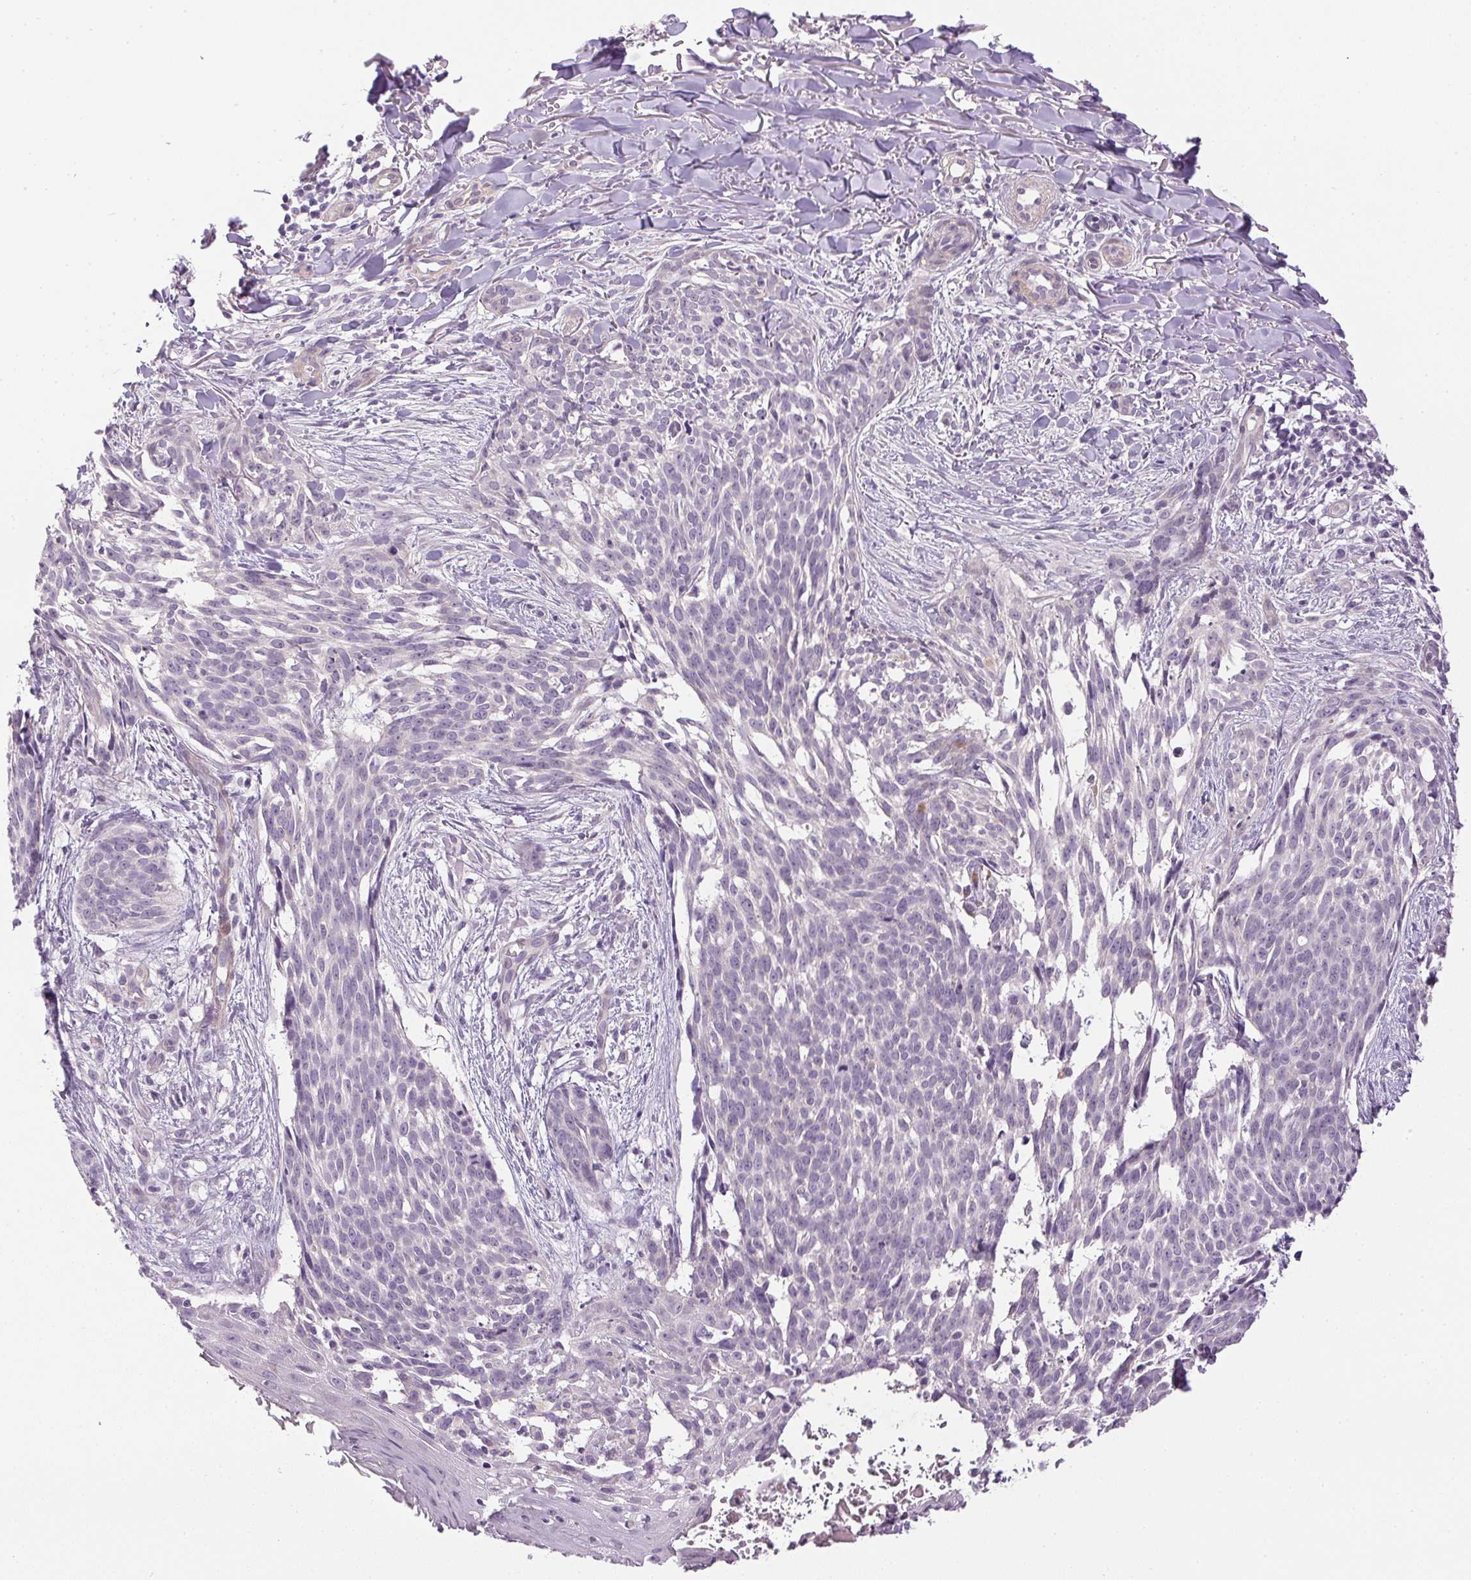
{"staining": {"intensity": "negative", "quantity": "none", "location": "none"}, "tissue": "skin cancer", "cell_type": "Tumor cells", "image_type": "cancer", "snomed": [{"axis": "morphology", "description": "Basal cell carcinoma"}, {"axis": "topography", "description": "Skin"}], "caption": "Tumor cells are negative for brown protein staining in basal cell carcinoma (skin). (DAB (3,3'-diaminobenzidine) immunohistochemistry (IHC) with hematoxylin counter stain).", "gene": "PRL", "patient": {"sex": "male", "age": 88}}